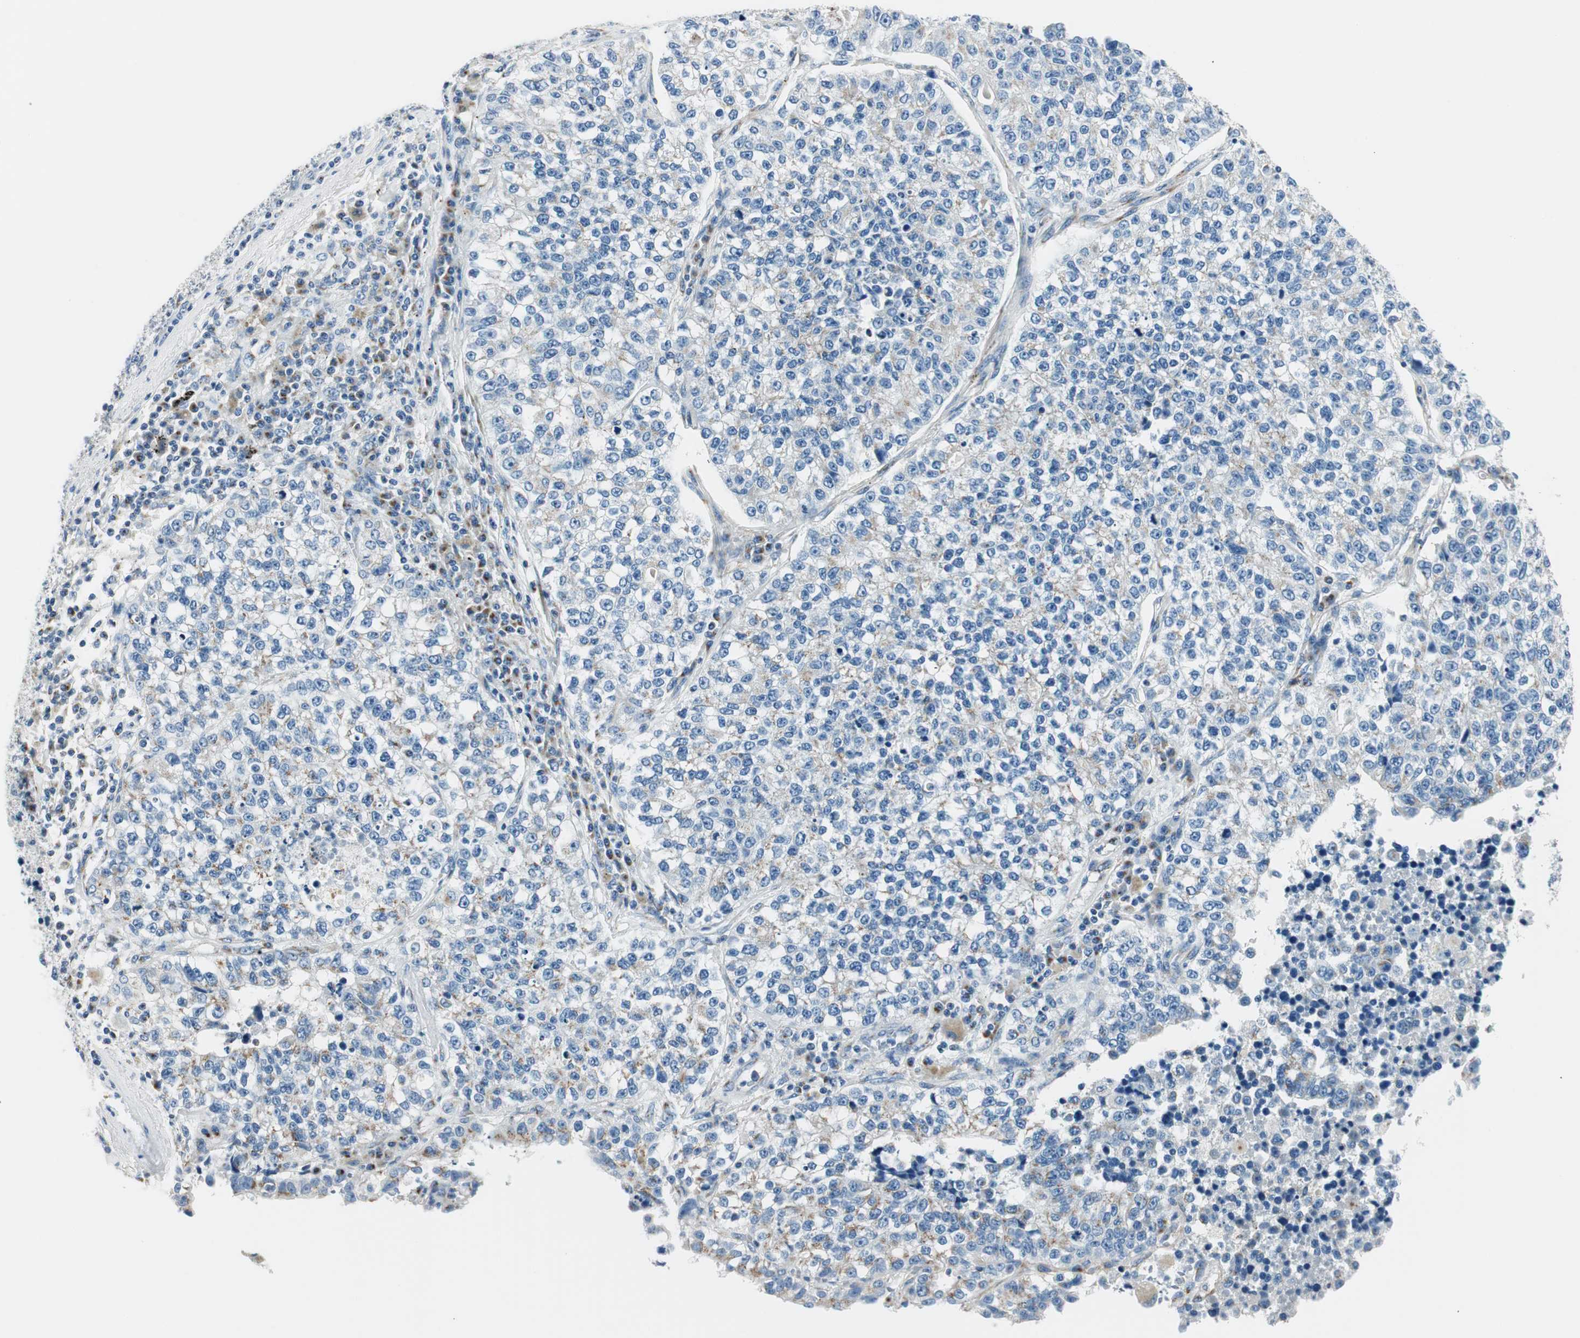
{"staining": {"intensity": "moderate", "quantity": "<25%", "location": "cytoplasmic/membranous"}, "tissue": "lung cancer", "cell_type": "Tumor cells", "image_type": "cancer", "snomed": [{"axis": "morphology", "description": "Adenocarcinoma, NOS"}, {"axis": "topography", "description": "Lung"}], "caption": "A brown stain shows moderate cytoplasmic/membranous positivity of a protein in lung cancer tumor cells.", "gene": "TMF1", "patient": {"sex": "male", "age": 49}}